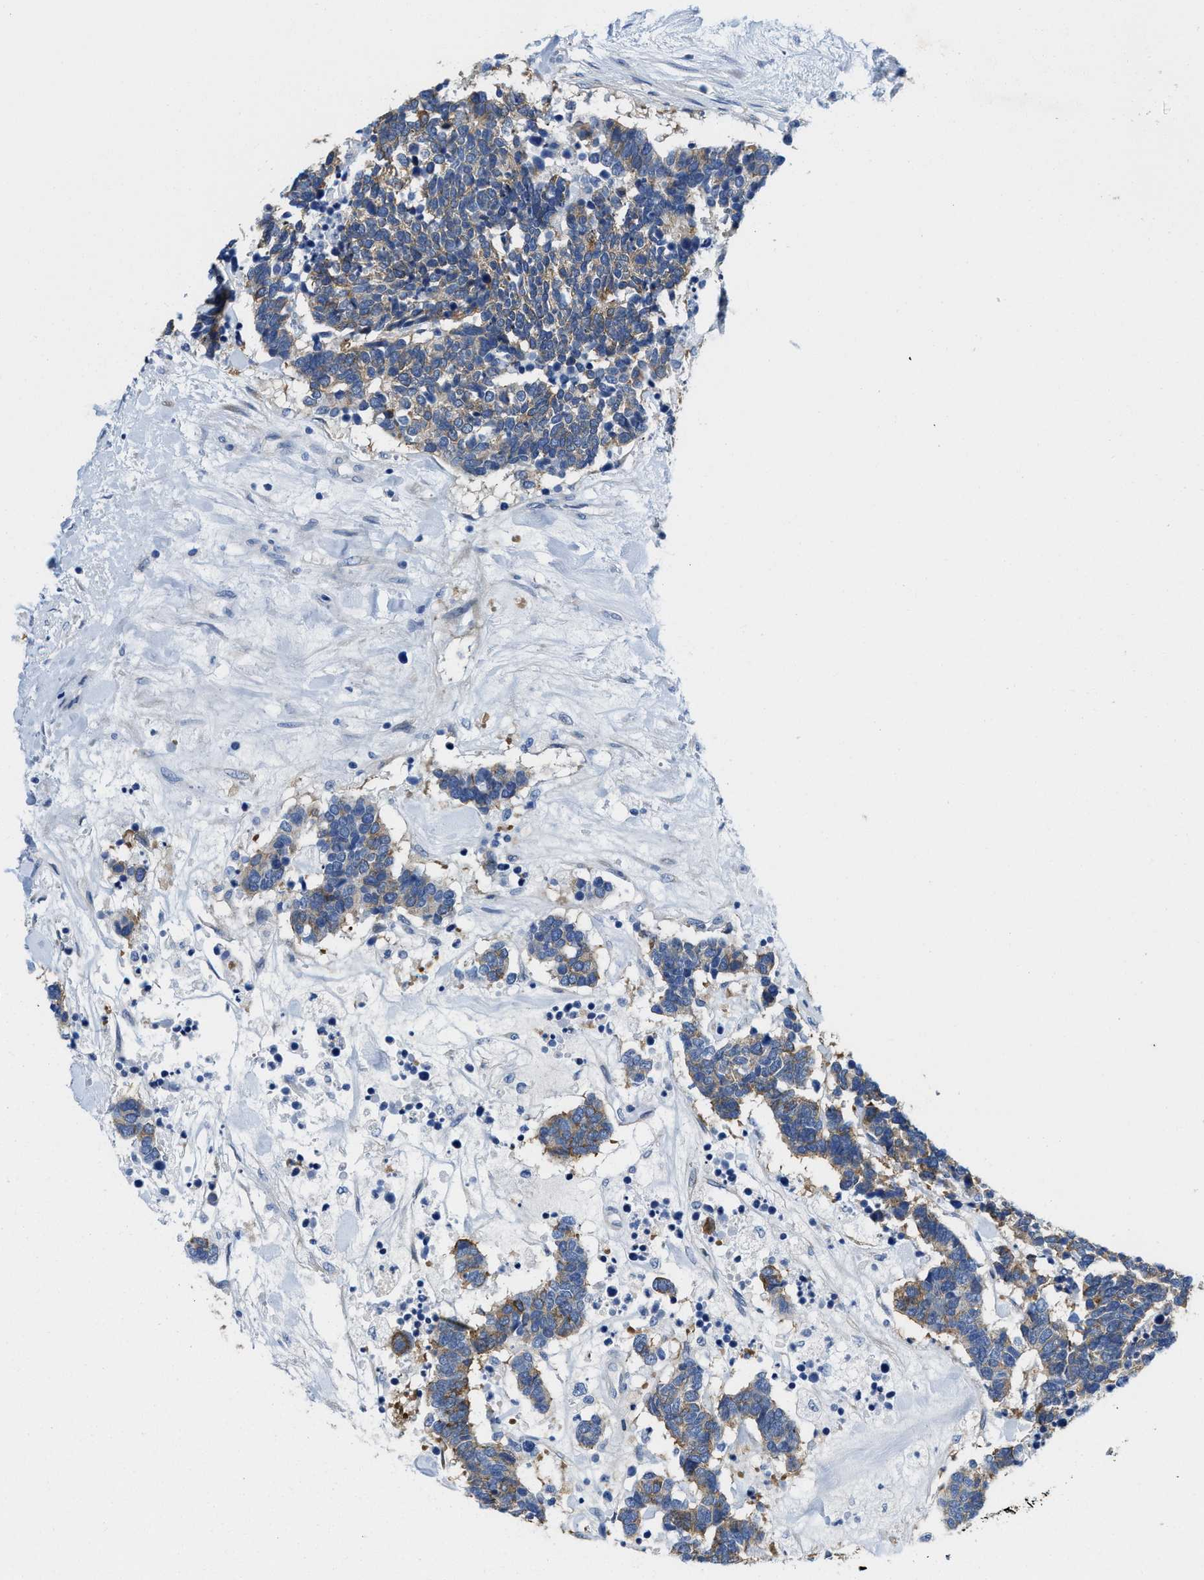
{"staining": {"intensity": "weak", "quantity": ">75%", "location": "cytoplasmic/membranous"}, "tissue": "carcinoid", "cell_type": "Tumor cells", "image_type": "cancer", "snomed": [{"axis": "morphology", "description": "Carcinoma, NOS"}, {"axis": "morphology", "description": "Carcinoid, malignant, NOS"}, {"axis": "topography", "description": "Urinary bladder"}], "caption": "This is a photomicrograph of IHC staining of carcinoid (malignant), which shows weak positivity in the cytoplasmic/membranous of tumor cells.", "gene": "DSCAM", "patient": {"sex": "male", "age": 57}}